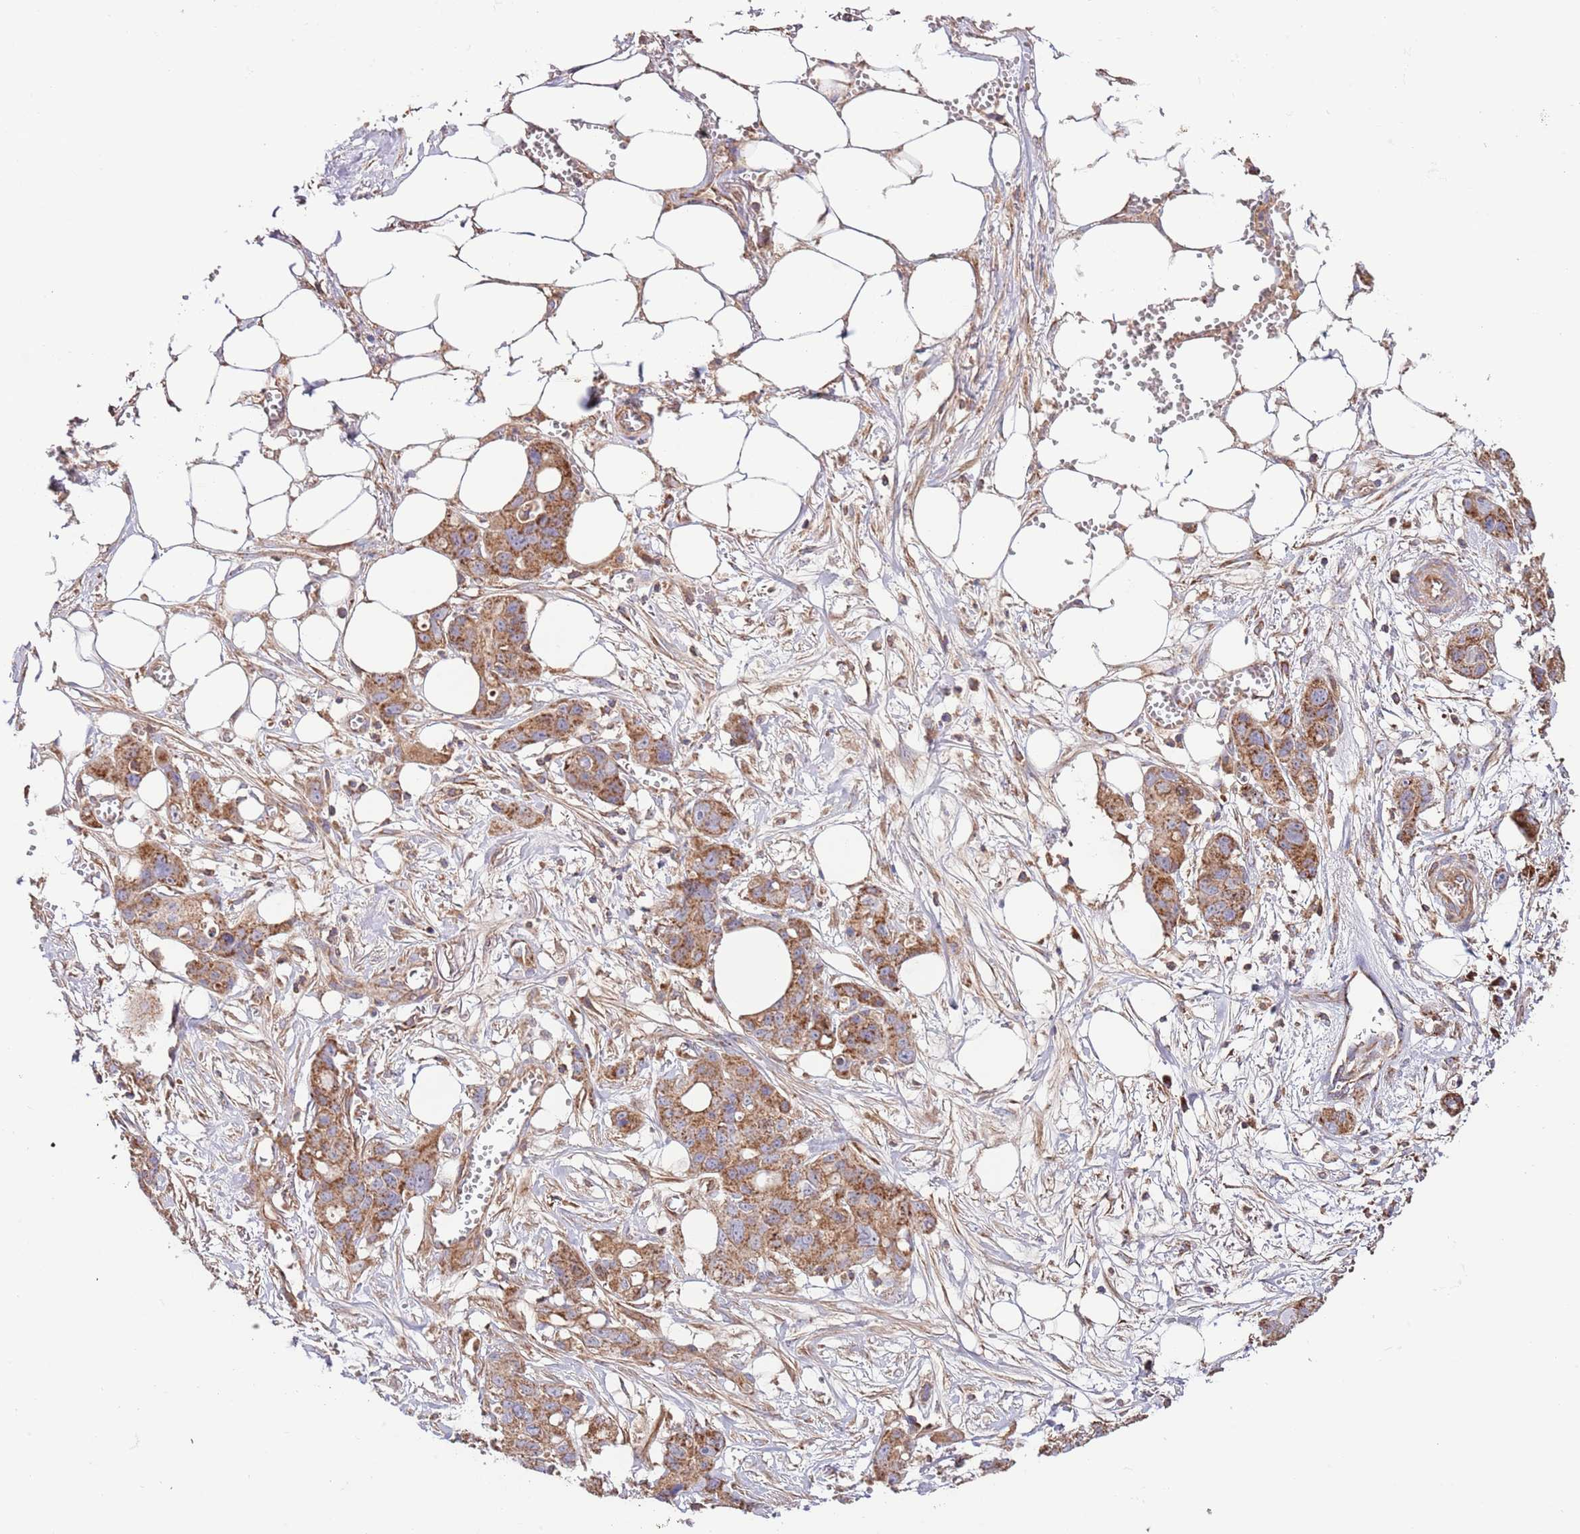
{"staining": {"intensity": "strong", "quantity": ">75%", "location": "cytoplasmic/membranous"}, "tissue": "ovarian cancer", "cell_type": "Tumor cells", "image_type": "cancer", "snomed": [{"axis": "morphology", "description": "Cystadenocarcinoma, mucinous, NOS"}, {"axis": "topography", "description": "Ovary"}], "caption": "Brown immunohistochemical staining in mucinous cystadenocarcinoma (ovarian) demonstrates strong cytoplasmic/membranous expression in approximately >75% of tumor cells.", "gene": "DNAJA3", "patient": {"sex": "female", "age": 70}}